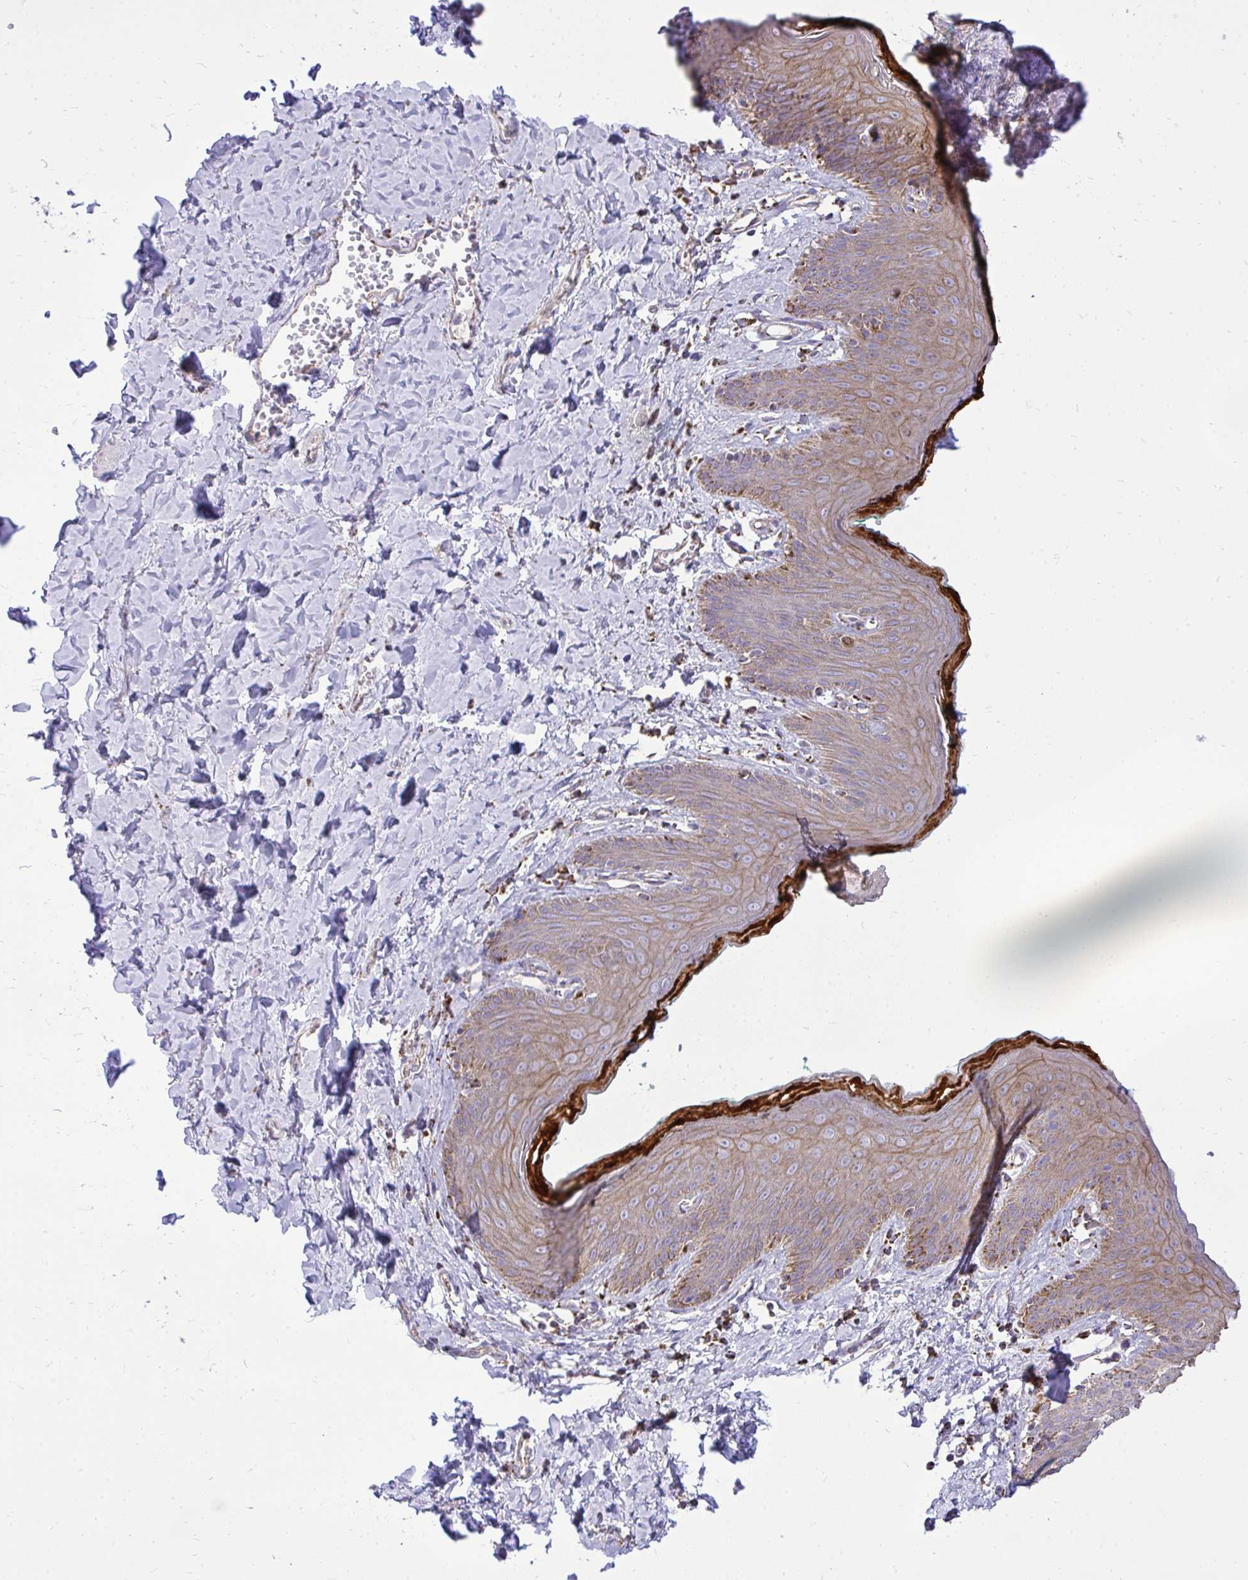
{"staining": {"intensity": "strong", "quantity": "<25%", "location": "cytoplasmic/membranous"}, "tissue": "skin", "cell_type": "Epidermal cells", "image_type": "normal", "snomed": [{"axis": "morphology", "description": "Normal tissue, NOS"}, {"axis": "topography", "description": "Vulva"}, {"axis": "topography", "description": "Peripheral nerve tissue"}], "caption": "A photomicrograph of skin stained for a protein reveals strong cytoplasmic/membranous brown staining in epidermal cells.", "gene": "SPTBN2", "patient": {"sex": "female", "age": 66}}